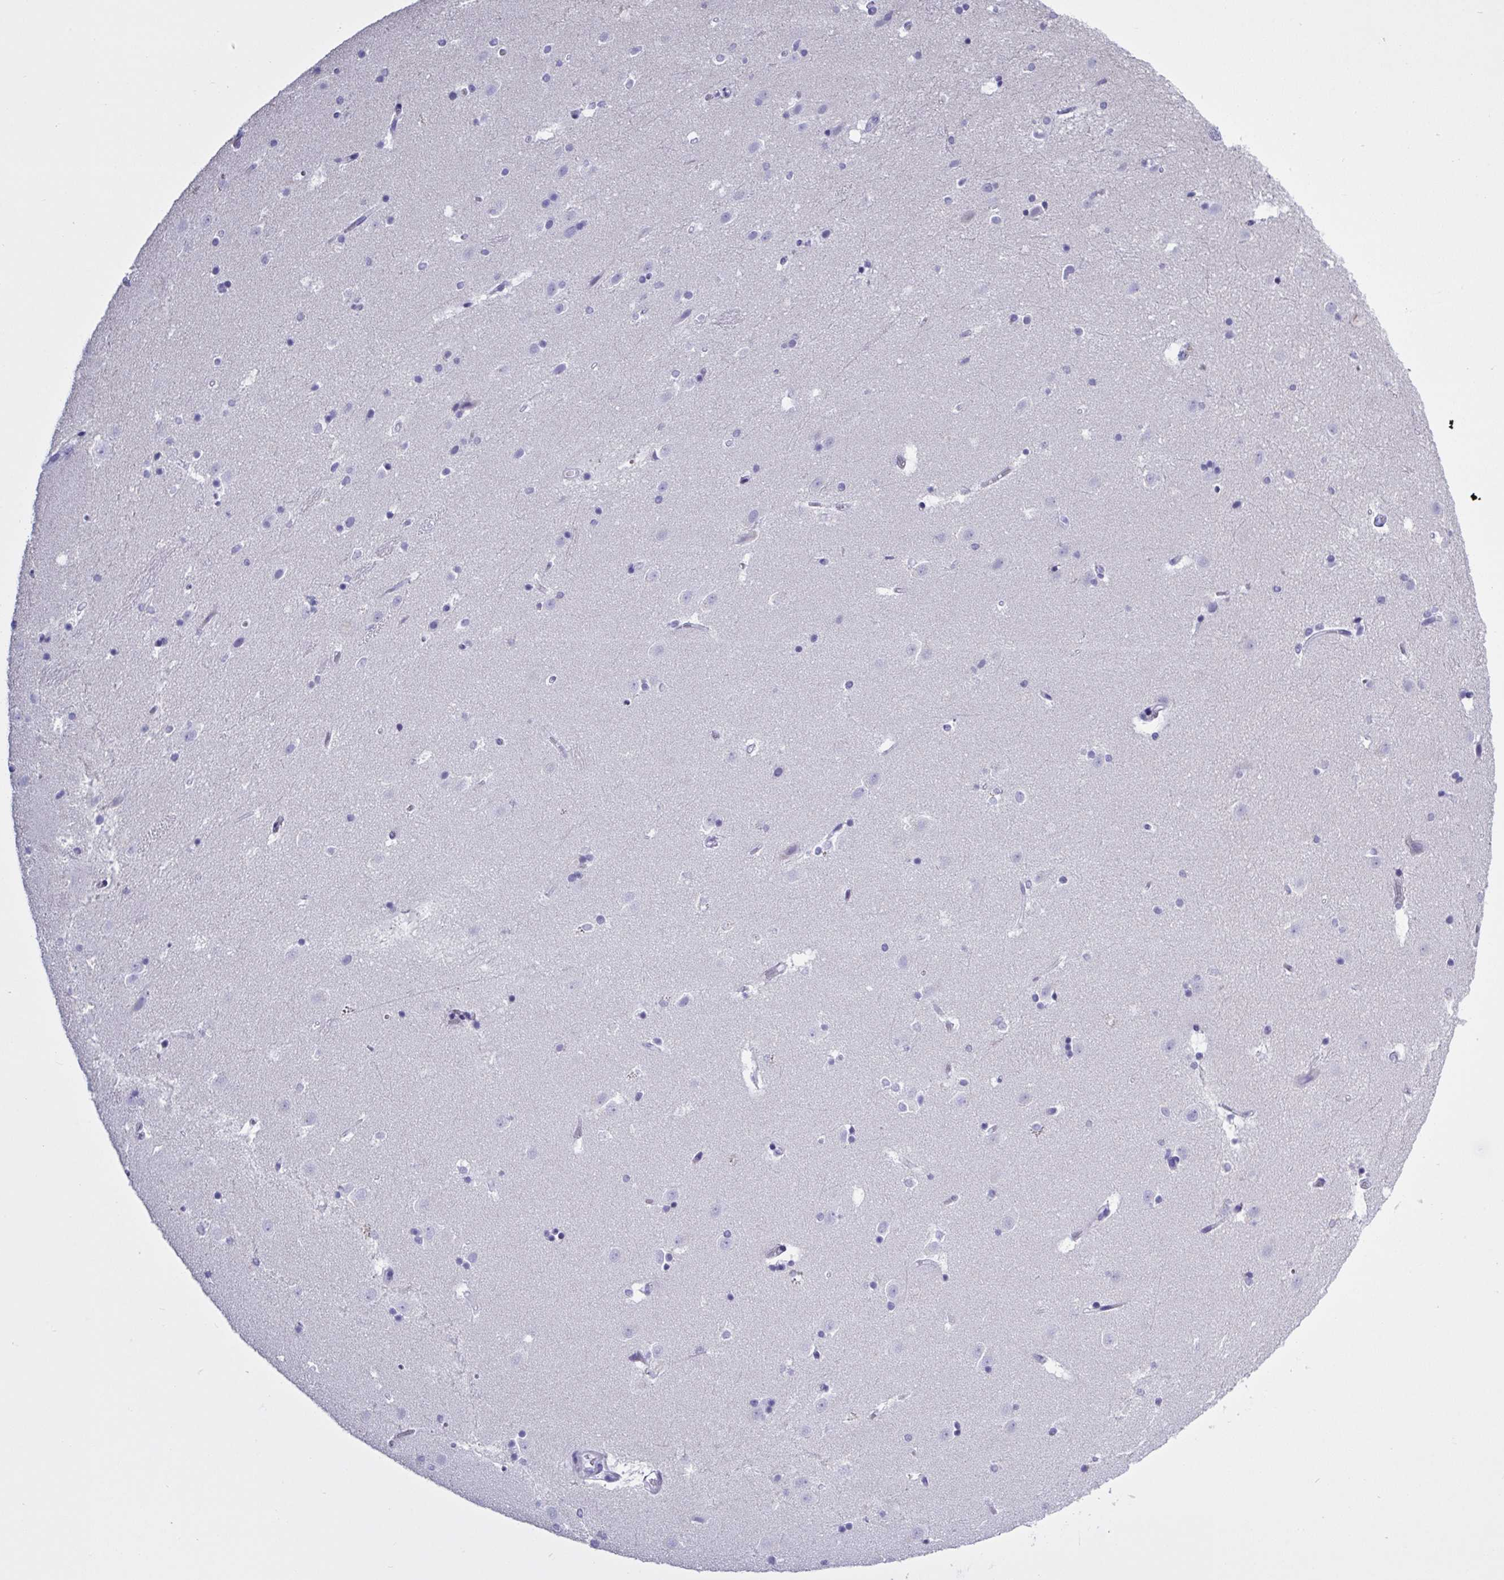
{"staining": {"intensity": "negative", "quantity": "none", "location": "none"}, "tissue": "caudate", "cell_type": "Glial cells", "image_type": "normal", "snomed": [{"axis": "morphology", "description": "Normal tissue, NOS"}, {"axis": "topography", "description": "Lateral ventricle wall"}], "caption": "An IHC histopathology image of normal caudate is shown. There is no staining in glial cells of caudate.", "gene": "USP35", "patient": {"sex": "male", "age": 37}}